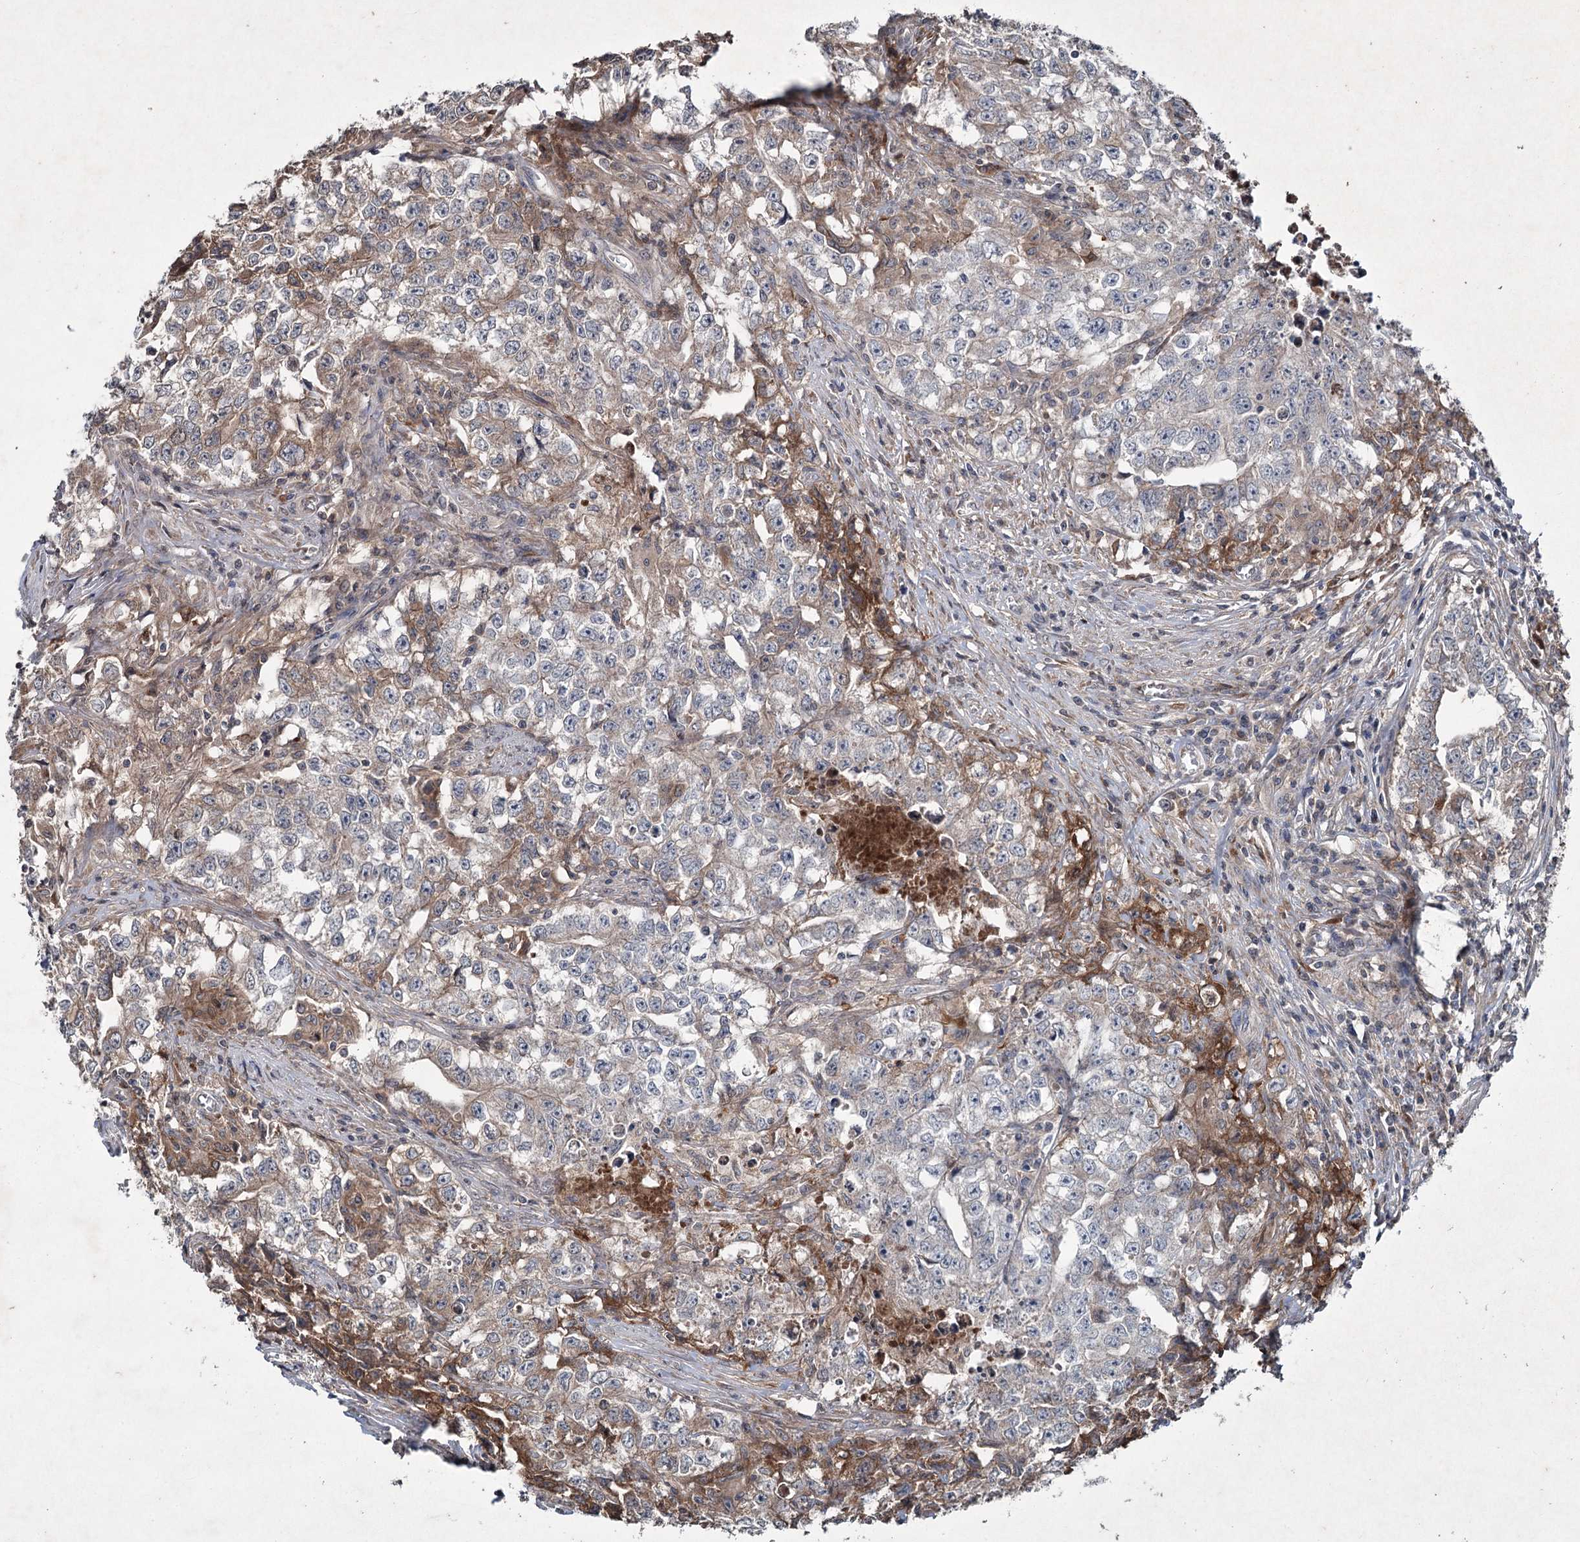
{"staining": {"intensity": "weak", "quantity": "<25%", "location": "cytoplasmic/membranous"}, "tissue": "testis cancer", "cell_type": "Tumor cells", "image_type": "cancer", "snomed": [{"axis": "morphology", "description": "Seminoma, NOS"}, {"axis": "morphology", "description": "Carcinoma, Embryonal, NOS"}, {"axis": "topography", "description": "Testis"}], "caption": "DAB immunohistochemical staining of testis cancer shows no significant positivity in tumor cells.", "gene": "PGLYRP2", "patient": {"sex": "male", "age": 43}}